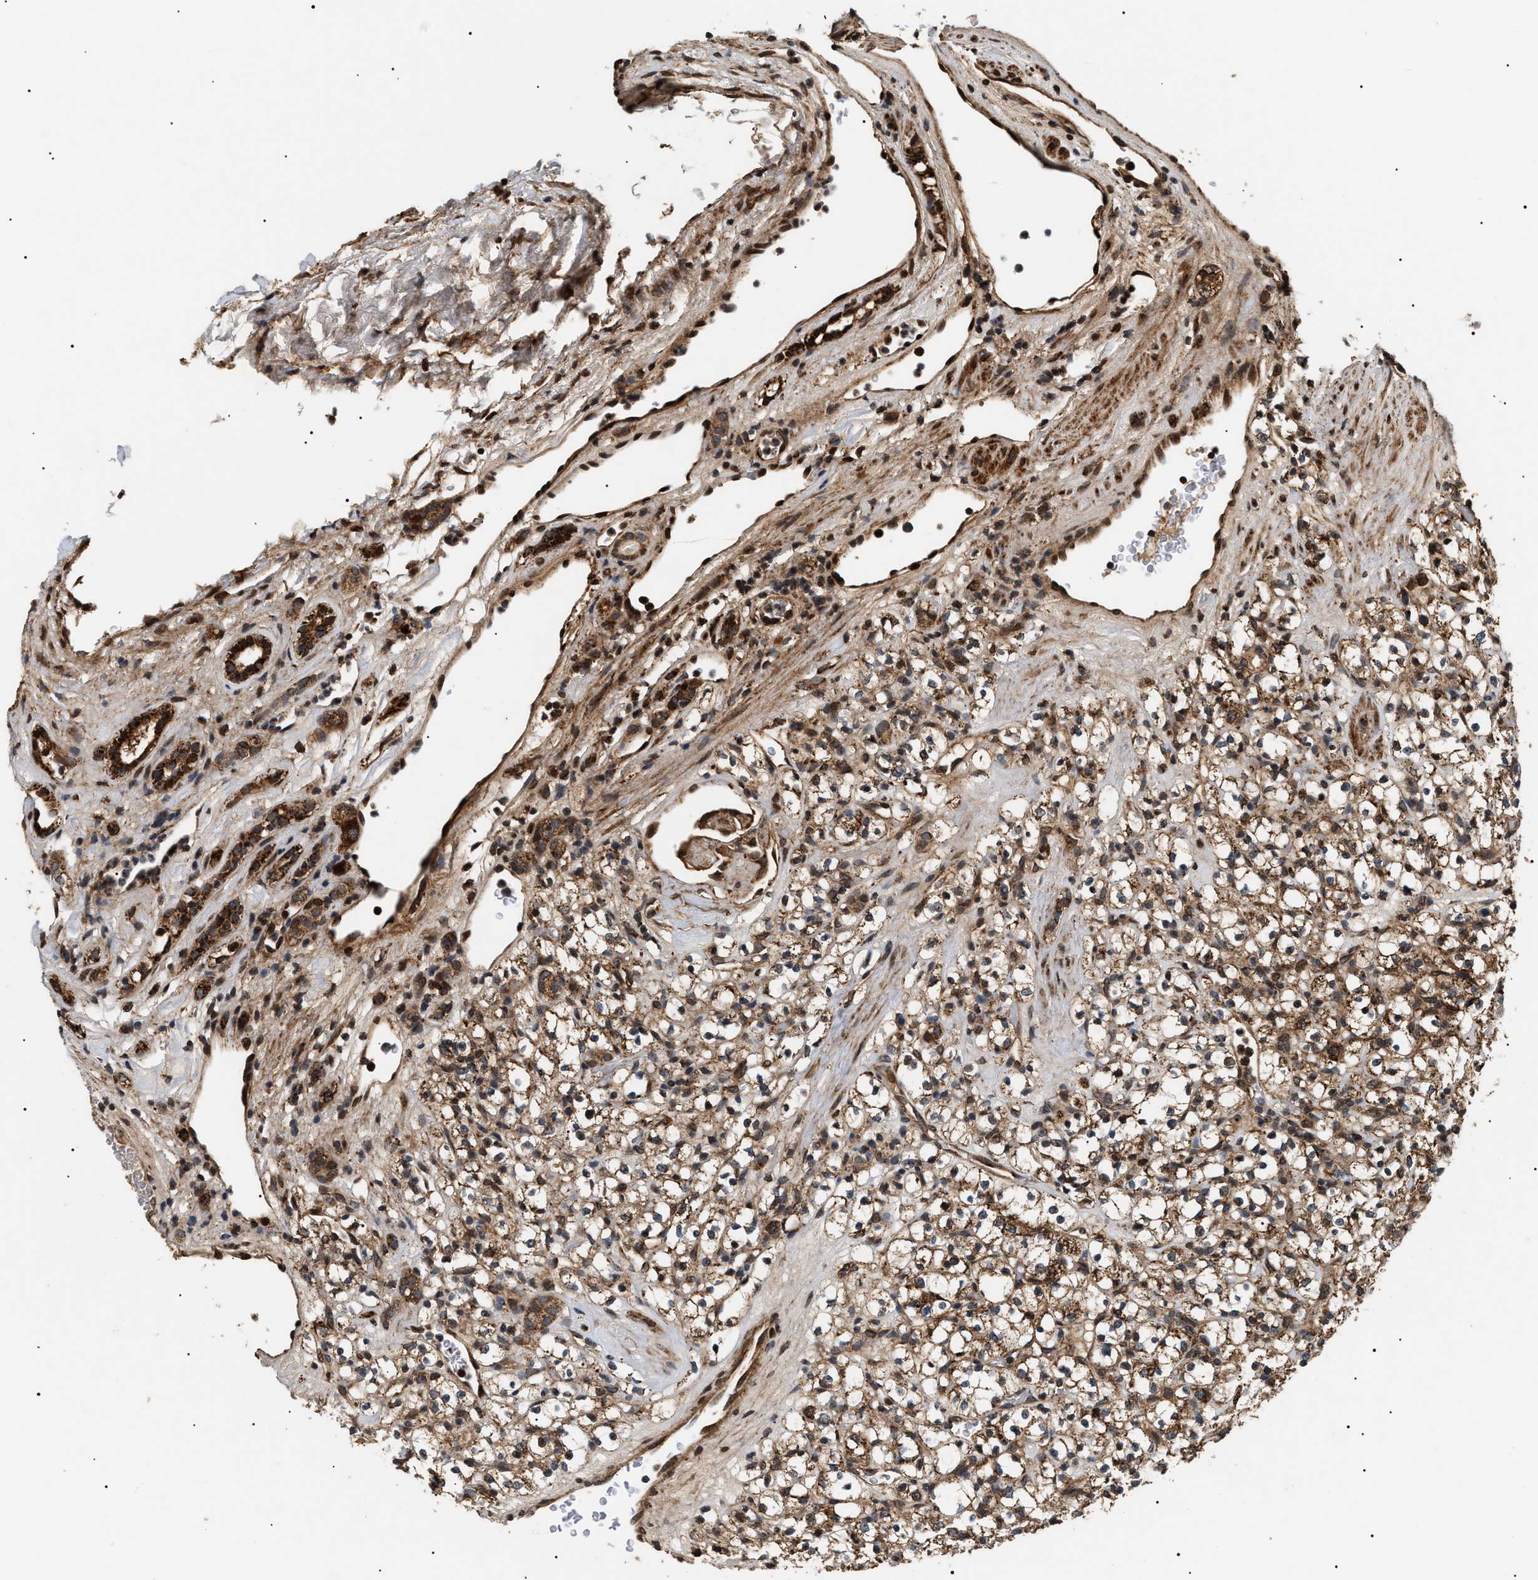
{"staining": {"intensity": "moderate", "quantity": ">75%", "location": "cytoplasmic/membranous"}, "tissue": "renal cancer", "cell_type": "Tumor cells", "image_type": "cancer", "snomed": [{"axis": "morphology", "description": "Normal tissue, NOS"}, {"axis": "morphology", "description": "Adenocarcinoma, NOS"}, {"axis": "topography", "description": "Kidney"}], "caption": "About >75% of tumor cells in renal adenocarcinoma exhibit moderate cytoplasmic/membranous protein expression as visualized by brown immunohistochemical staining.", "gene": "ZBTB26", "patient": {"sex": "female", "age": 72}}